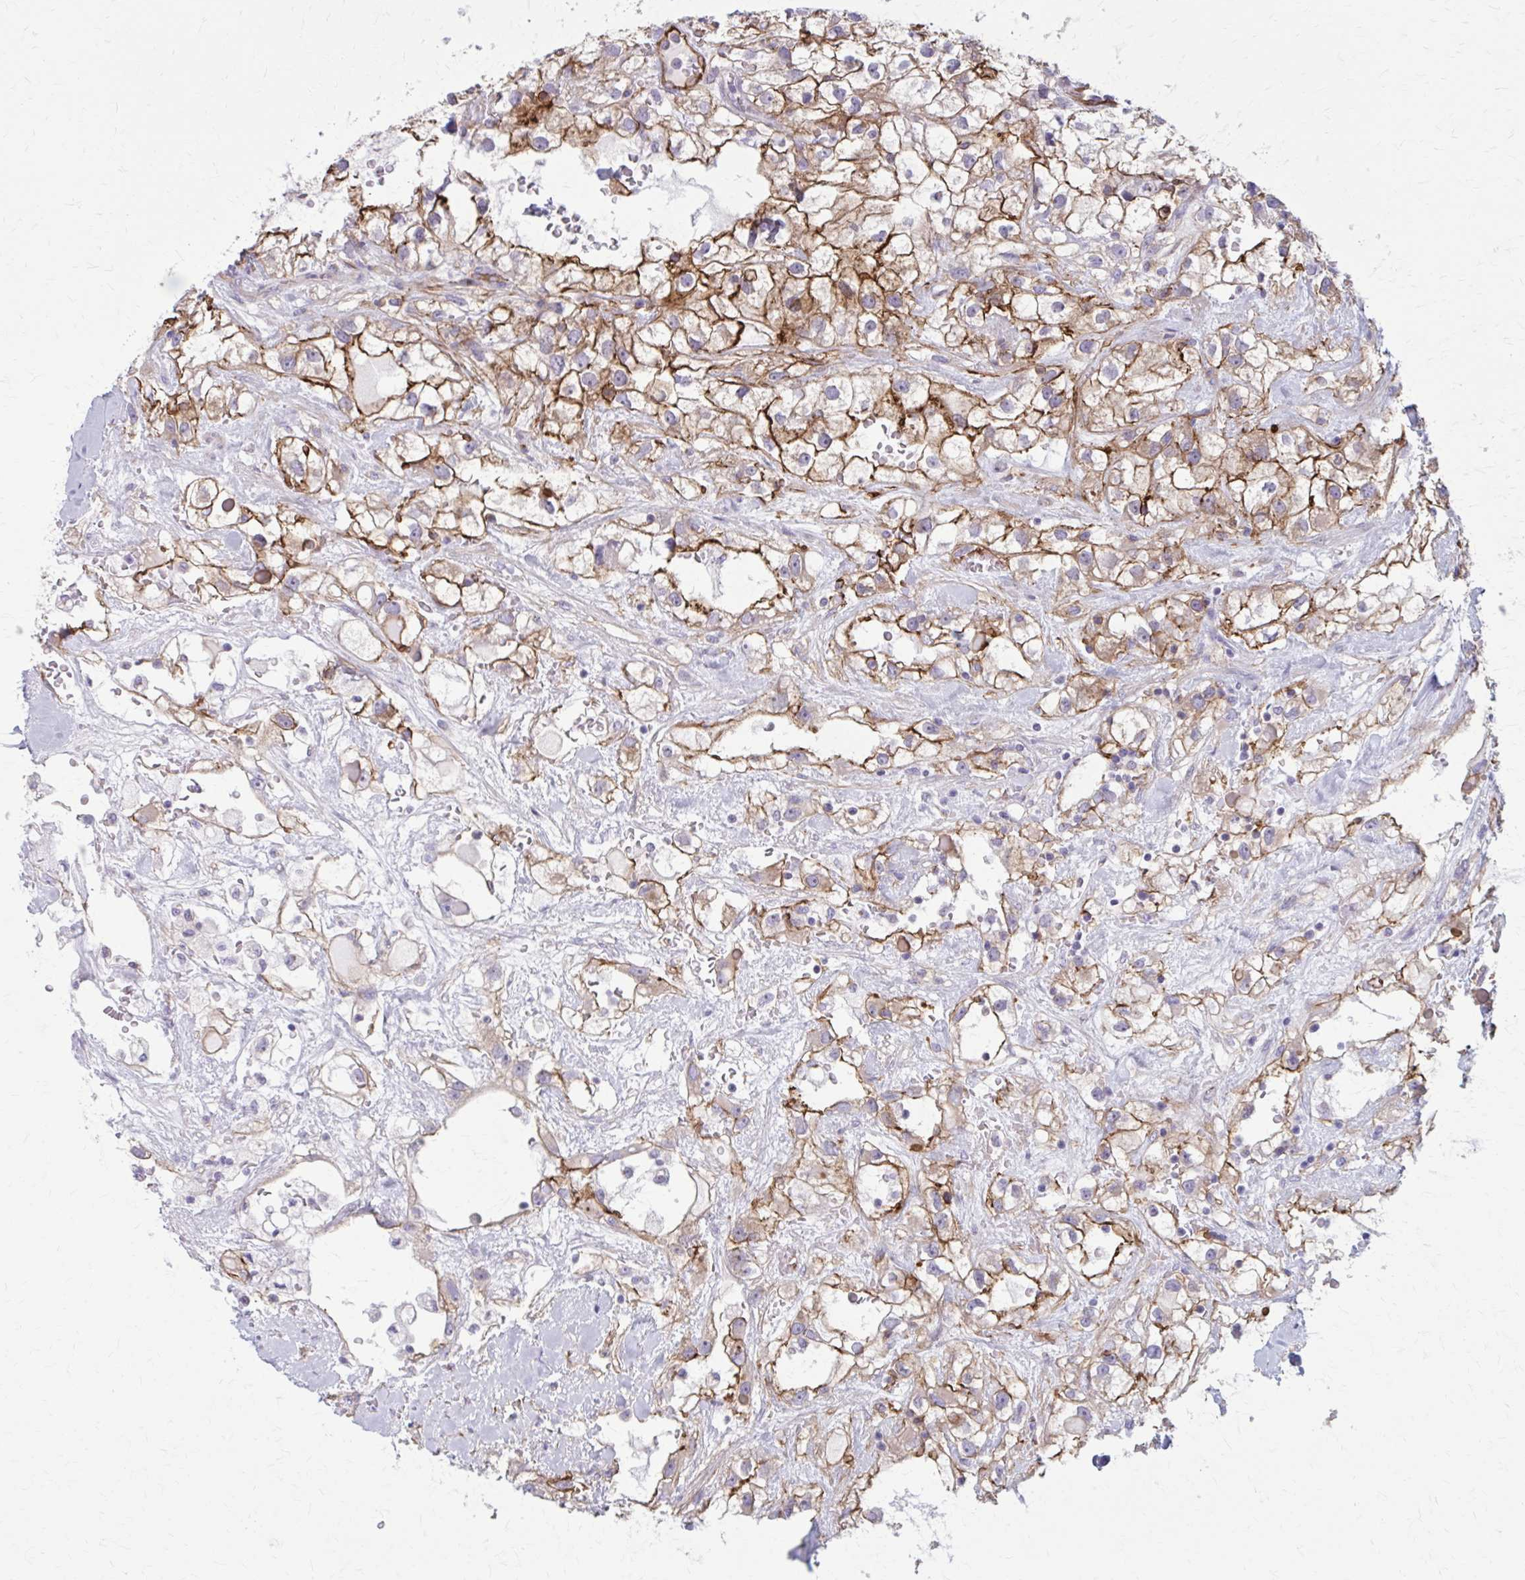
{"staining": {"intensity": "moderate", "quantity": ">75%", "location": "cytoplasmic/membranous"}, "tissue": "renal cancer", "cell_type": "Tumor cells", "image_type": "cancer", "snomed": [{"axis": "morphology", "description": "Adenocarcinoma, NOS"}, {"axis": "topography", "description": "Kidney"}], "caption": "Moderate cytoplasmic/membranous expression for a protein is present in approximately >75% of tumor cells of renal cancer using immunohistochemistry.", "gene": "ZDHHC7", "patient": {"sex": "male", "age": 59}}